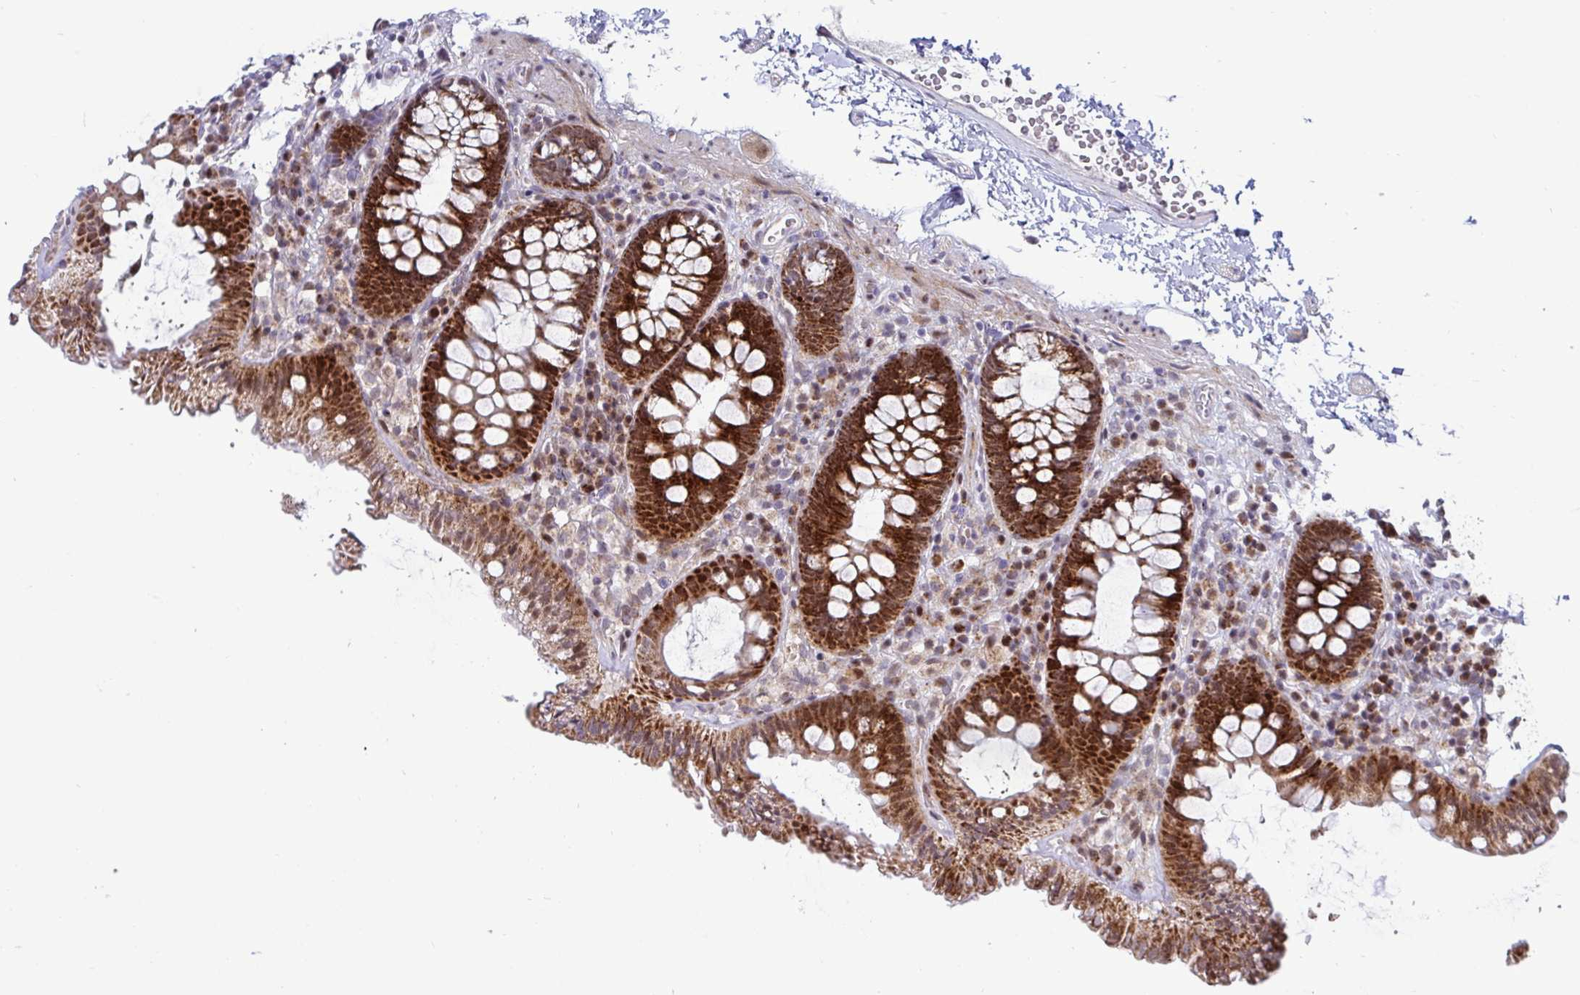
{"staining": {"intensity": "negative", "quantity": "none", "location": "none"}, "tissue": "colon", "cell_type": "Endothelial cells", "image_type": "normal", "snomed": [{"axis": "morphology", "description": "Normal tissue, NOS"}, {"axis": "topography", "description": "Colon"}, {"axis": "topography", "description": "Peripheral nerve tissue"}], "caption": "IHC photomicrograph of unremarkable colon stained for a protein (brown), which shows no expression in endothelial cells. (IHC, brightfield microscopy, high magnification).", "gene": "DZIP1", "patient": {"sex": "male", "age": 84}}